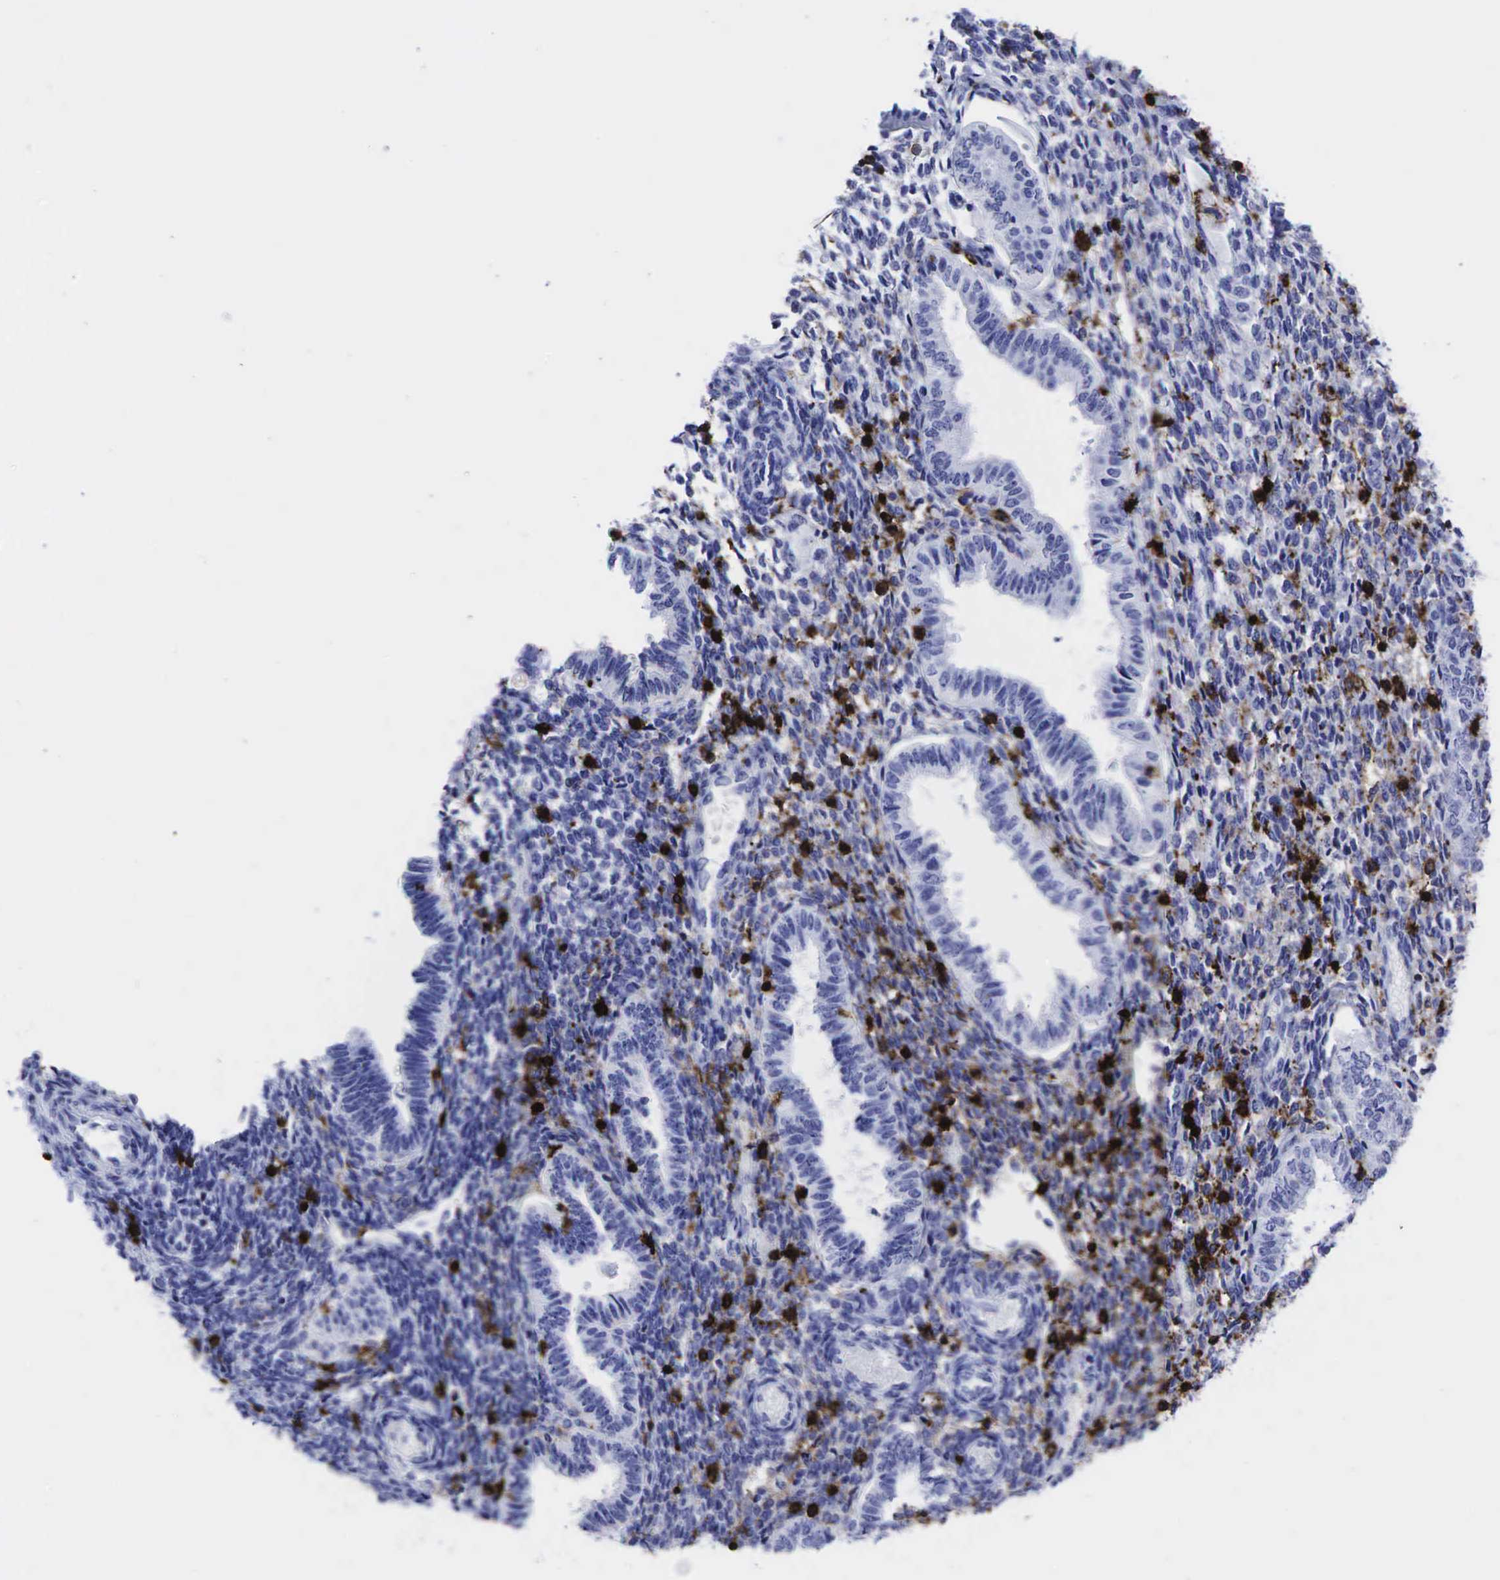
{"staining": {"intensity": "negative", "quantity": "none", "location": "none"}, "tissue": "endometrium", "cell_type": "Cells in endometrial stroma", "image_type": "normal", "snomed": [{"axis": "morphology", "description": "Normal tissue, NOS"}, {"axis": "topography", "description": "Endometrium"}], "caption": "DAB (3,3'-diaminobenzidine) immunohistochemical staining of benign endometrium exhibits no significant positivity in cells in endometrial stroma.", "gene": "PTPRC", "patient": {"sex": "female", "age": 36}}